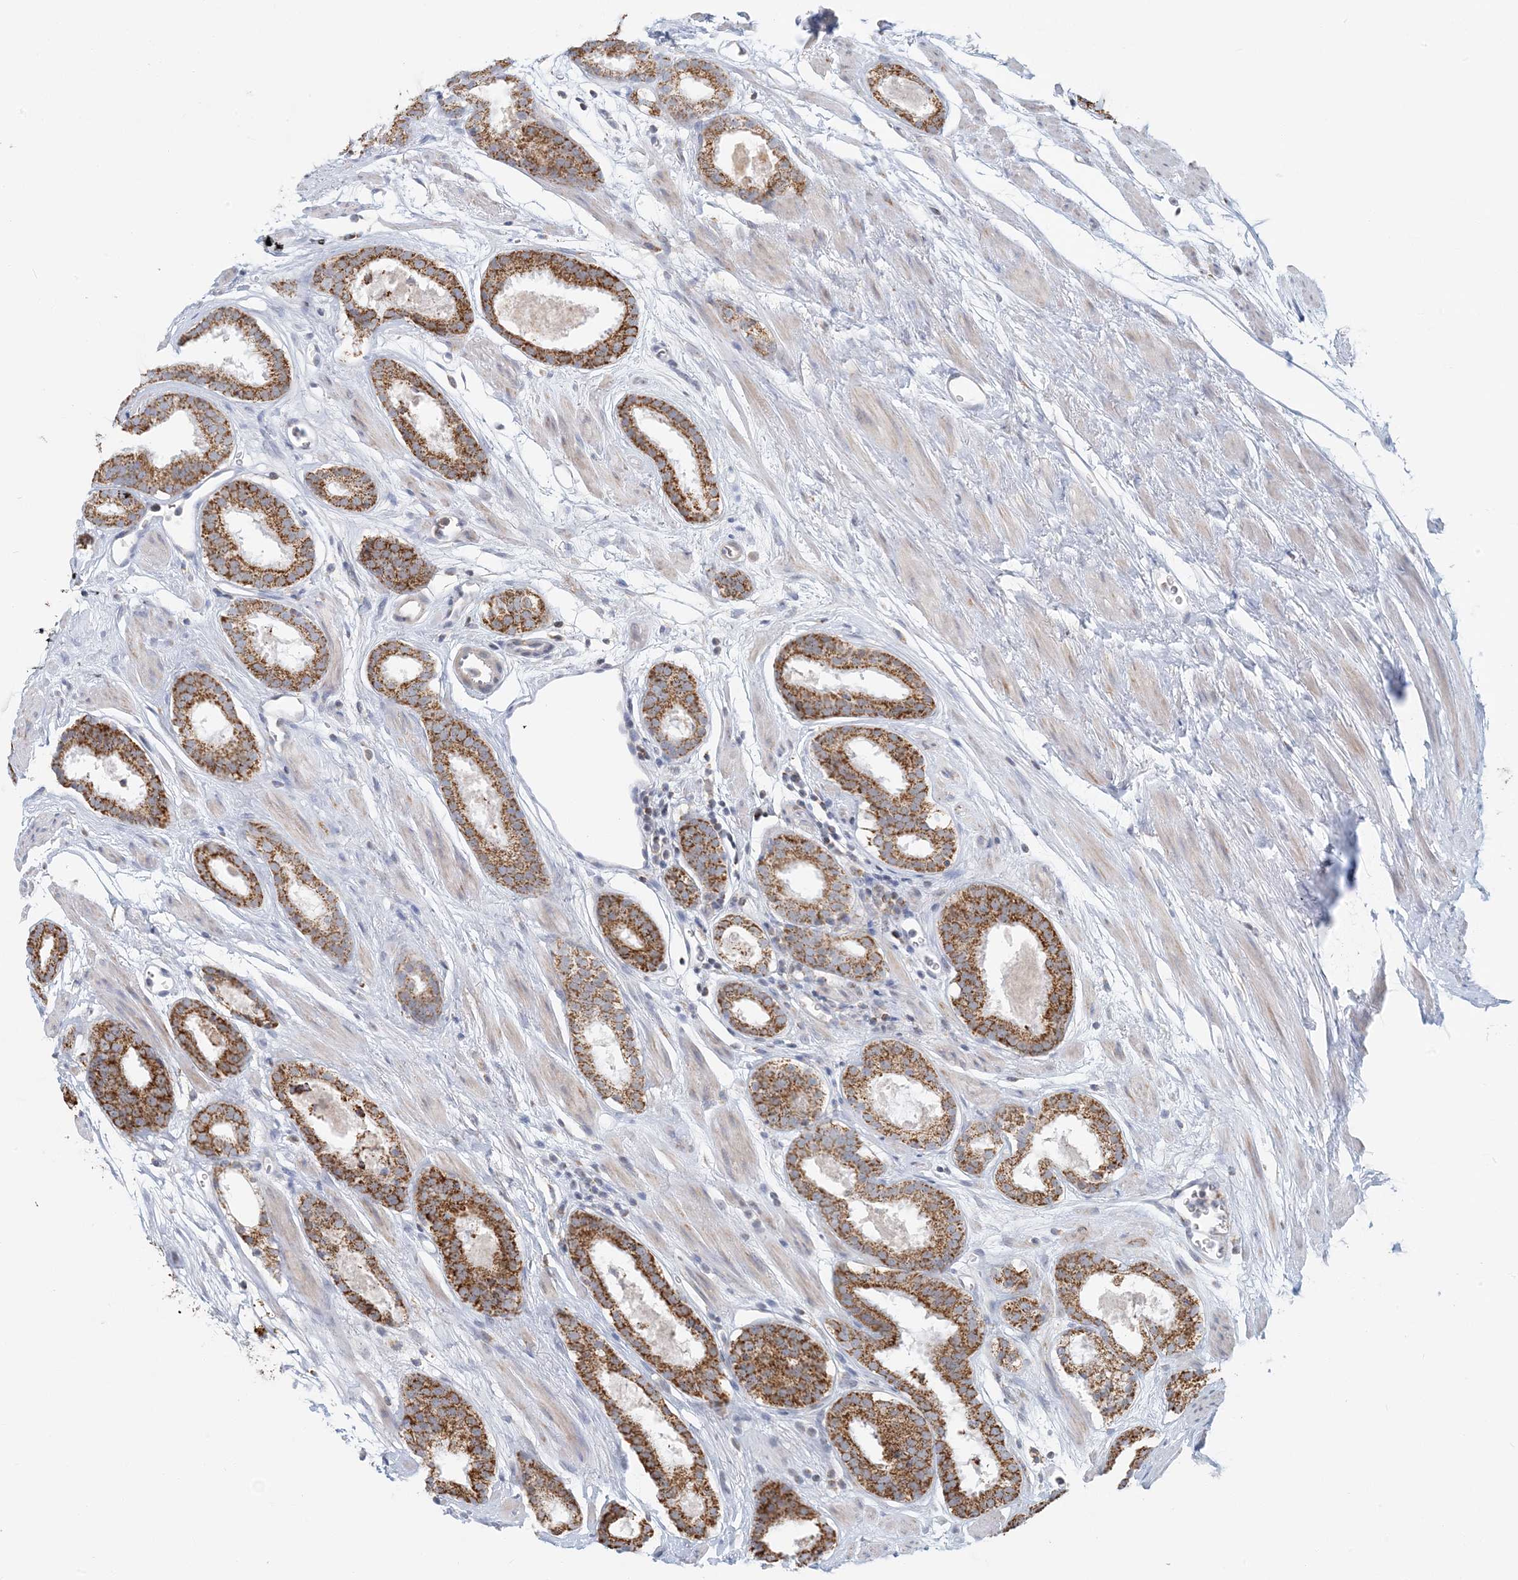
{"staining": {"intensity": "moderate", "quantity": ">75%", "location": "cytoplasmic/membranous"}, "tissue": "prostate cancer", "cell_type": "Tumor cells", "image_type": "cancer", "snomed": [{"axis": "morphology", "description": "Adenocarcinoma, Low grade"}, {"axis": "topography", "description": "Prostate"}], "caption": "Approximately >75% of tumor cells in human low-grade adenocarcinoma (prostate) show moderate cytoplasmic/membranous protein expression as visualized by brown immunohistochemical staining.", "gene": "BDH1", "patient": {"sex": "male", "age": 69}}